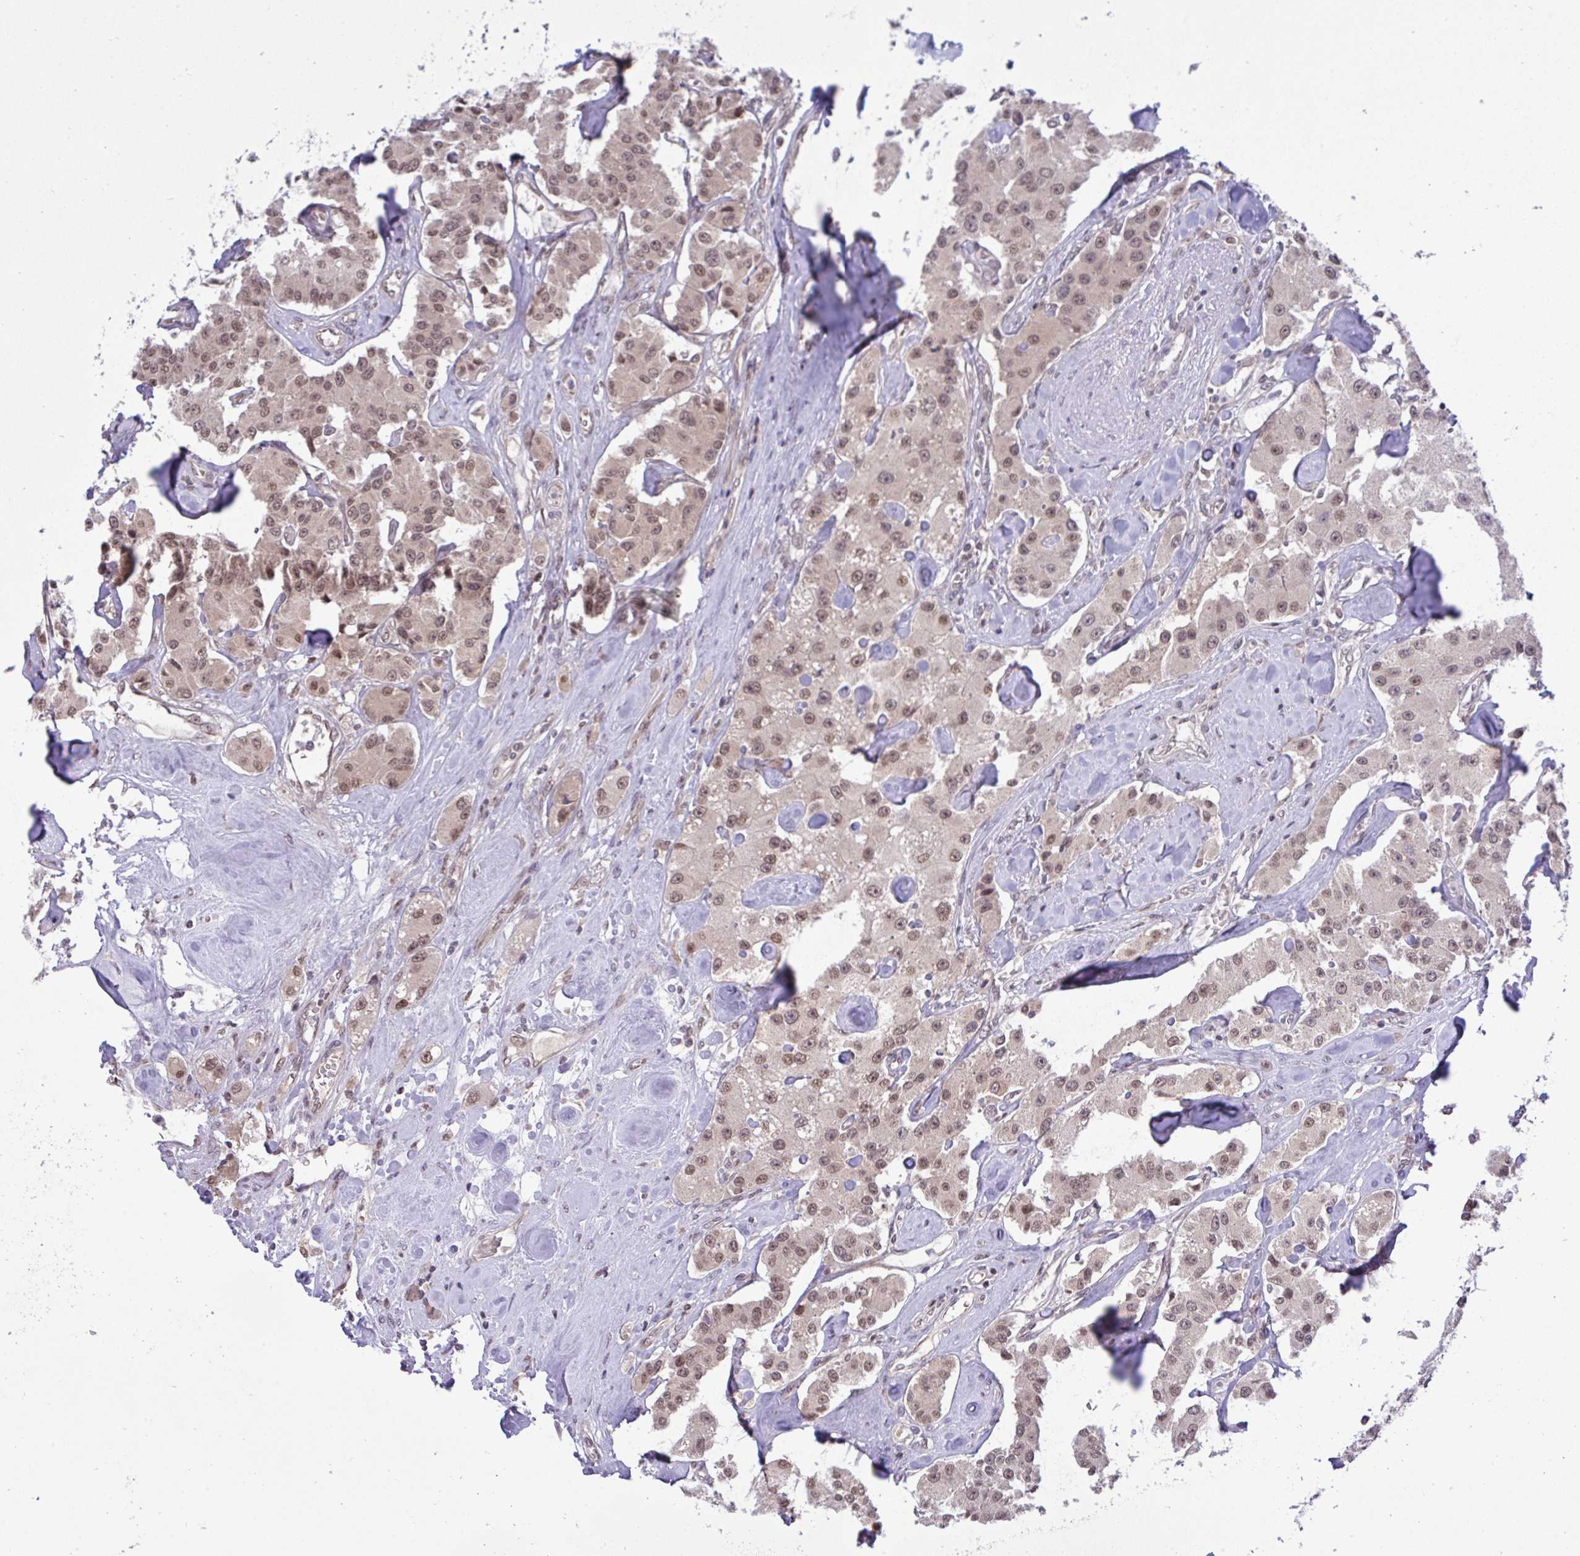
{"staining": {"intensity": "moderate", "quantity": ">75%", "location": "nuclear"}, "tissue": "carcinoid", "cell_type": "Tumor cells", "image_type": "cancer", "snomed": [{"axis": "morphology", "description": "Carcinoid, malignant, NOS"}, {"axis": "topography", "description": "Pancreas"}], "caption": "Malignant carcinoid stained with a protein marker demonstrates moderate staining in tumor cells.", "gene": "C9orf64", "patient": {"sex": "male", "age": 41}}